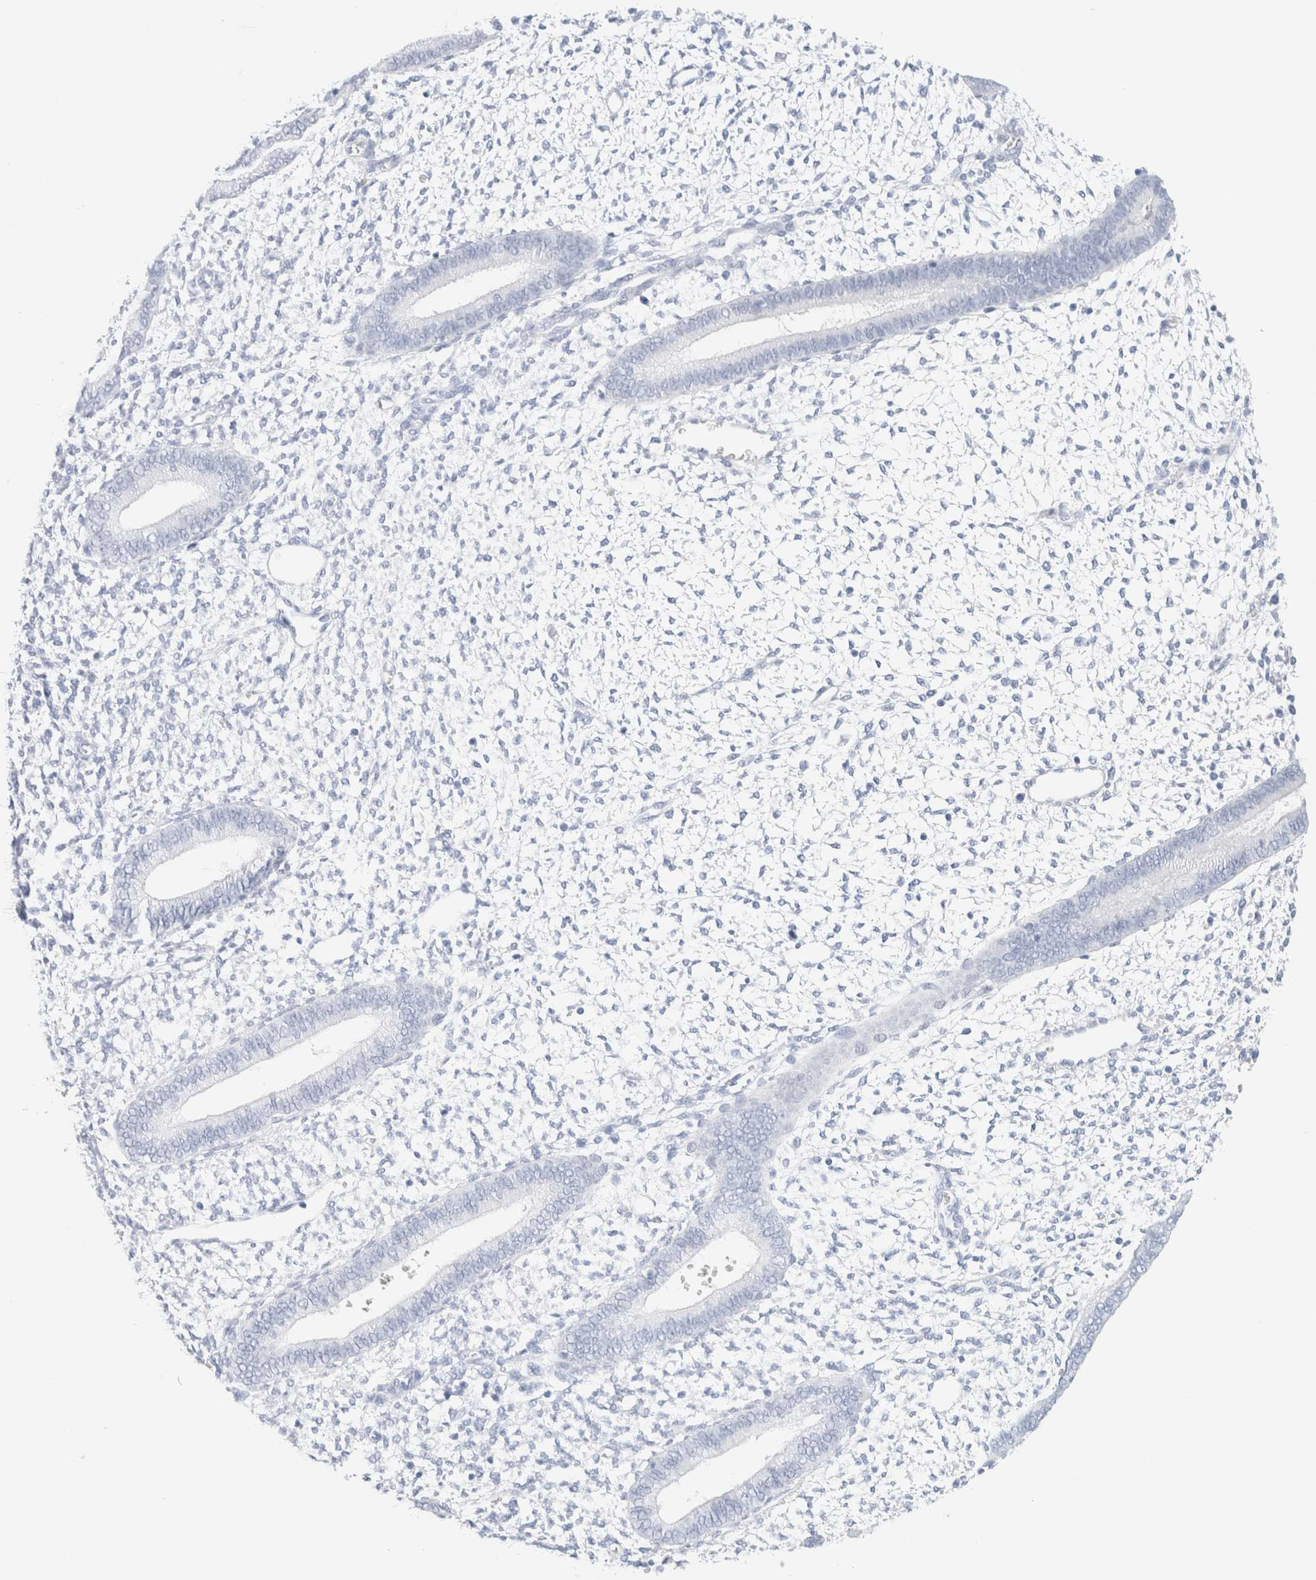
{"staining": {"intensity": "negative", "quantity": "none", "location": "none"}, "tissue": "endometrium", "cell_type": "Cells in endometrial stroma", "image_type": "normal", "snomed": [{"axis": "morphology", "description": "Normal tissue, NOS"}, {"axis": "topography", "description": "Endometrium"}], "caption": "This is an IHC photomicrograph of unremarkable endometrium. There is no positivity in cells in endometrial stroma.", "gene": "DPYS", "patient": {"sex": "female", "age": 46}}